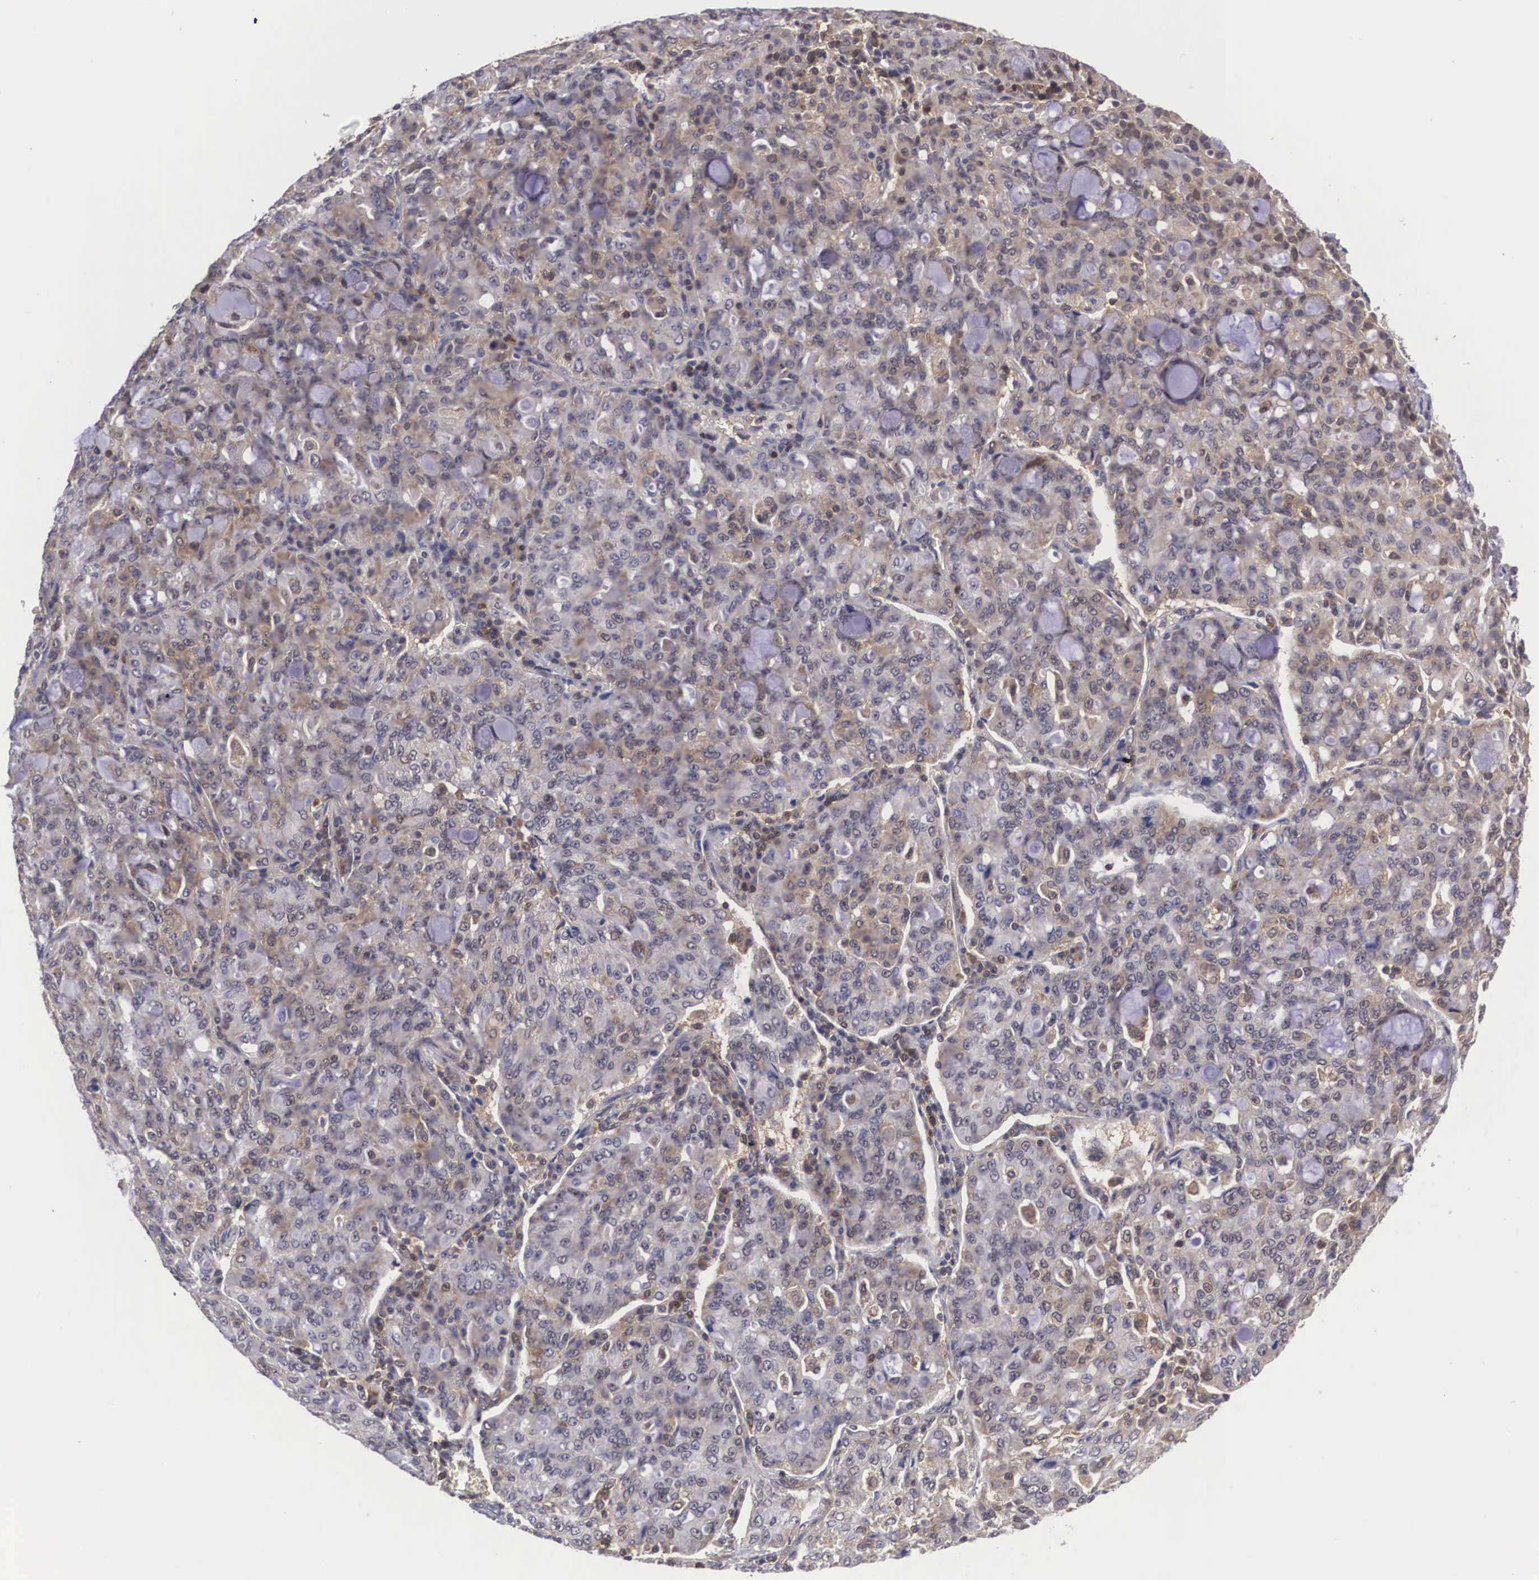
{"staining": {"intensity": "weak", "quantity": "25%-75%", "location": "cytoplasmic/membranous,nuclear"}, "tissue": "lung cancer", "cell_type": "Tumor cells", "image_type": "cancer", "snomed": [{"axis": "morphology", "description": "Adenocarcinoma, NOS"}, {"axis": "topography", "description": "Lung"}], "caption": "Tumor cells demonstrate low levels of weak cytoplasmic/membranous and nuclear staining in about 25%-75% of cells in lung adenocarcinoma. The protein of interest is shown in brown color, while the nuclei are stained blue.", "gene": "ADSL", "patient": {"sex": "female", "age": 44}}